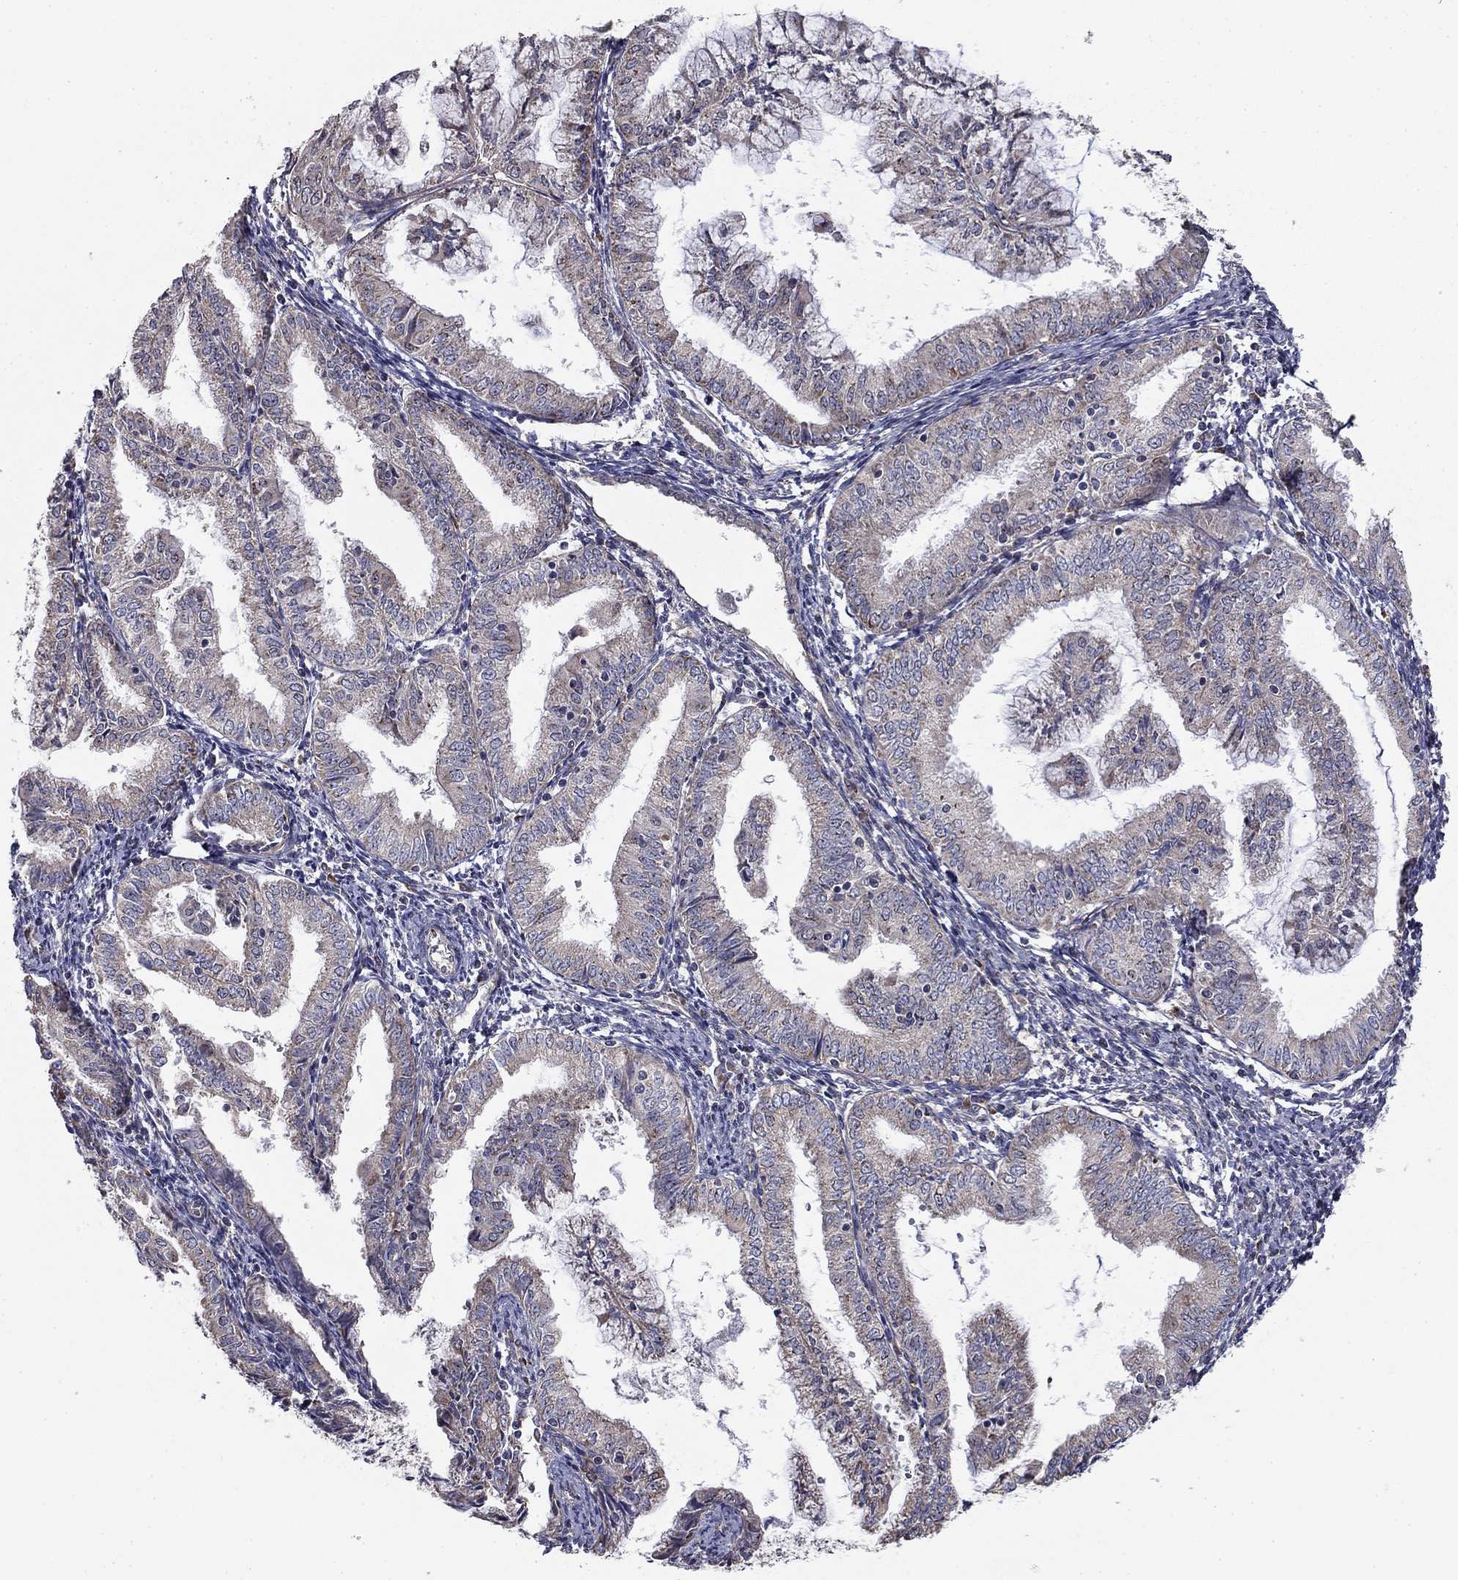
{"staining": {"intensity": "negative", "quantity": "none", "location": "none"}, "tissue": "endometrial cancer", "cell_type": "Tumor cells", "image_type": "cancer", "snomed": [{"axis": "morphology", "description": "Adenocarcinoma, NOS"}, {"axis": "topography", "description": "Endometrium"}], "caption": "A high-resolution image shows IHC staining of adenocarcinoma (endometrial), which exhibits no significant expression in tumor cells. The staining is performed using DAB (3,3'-diaminobenzidine) brown chromogen with nuclei counter-stained in using hematoxylin.", "gene": "NKIRAS1", "patient": {"sex": "female", "age": 56}}